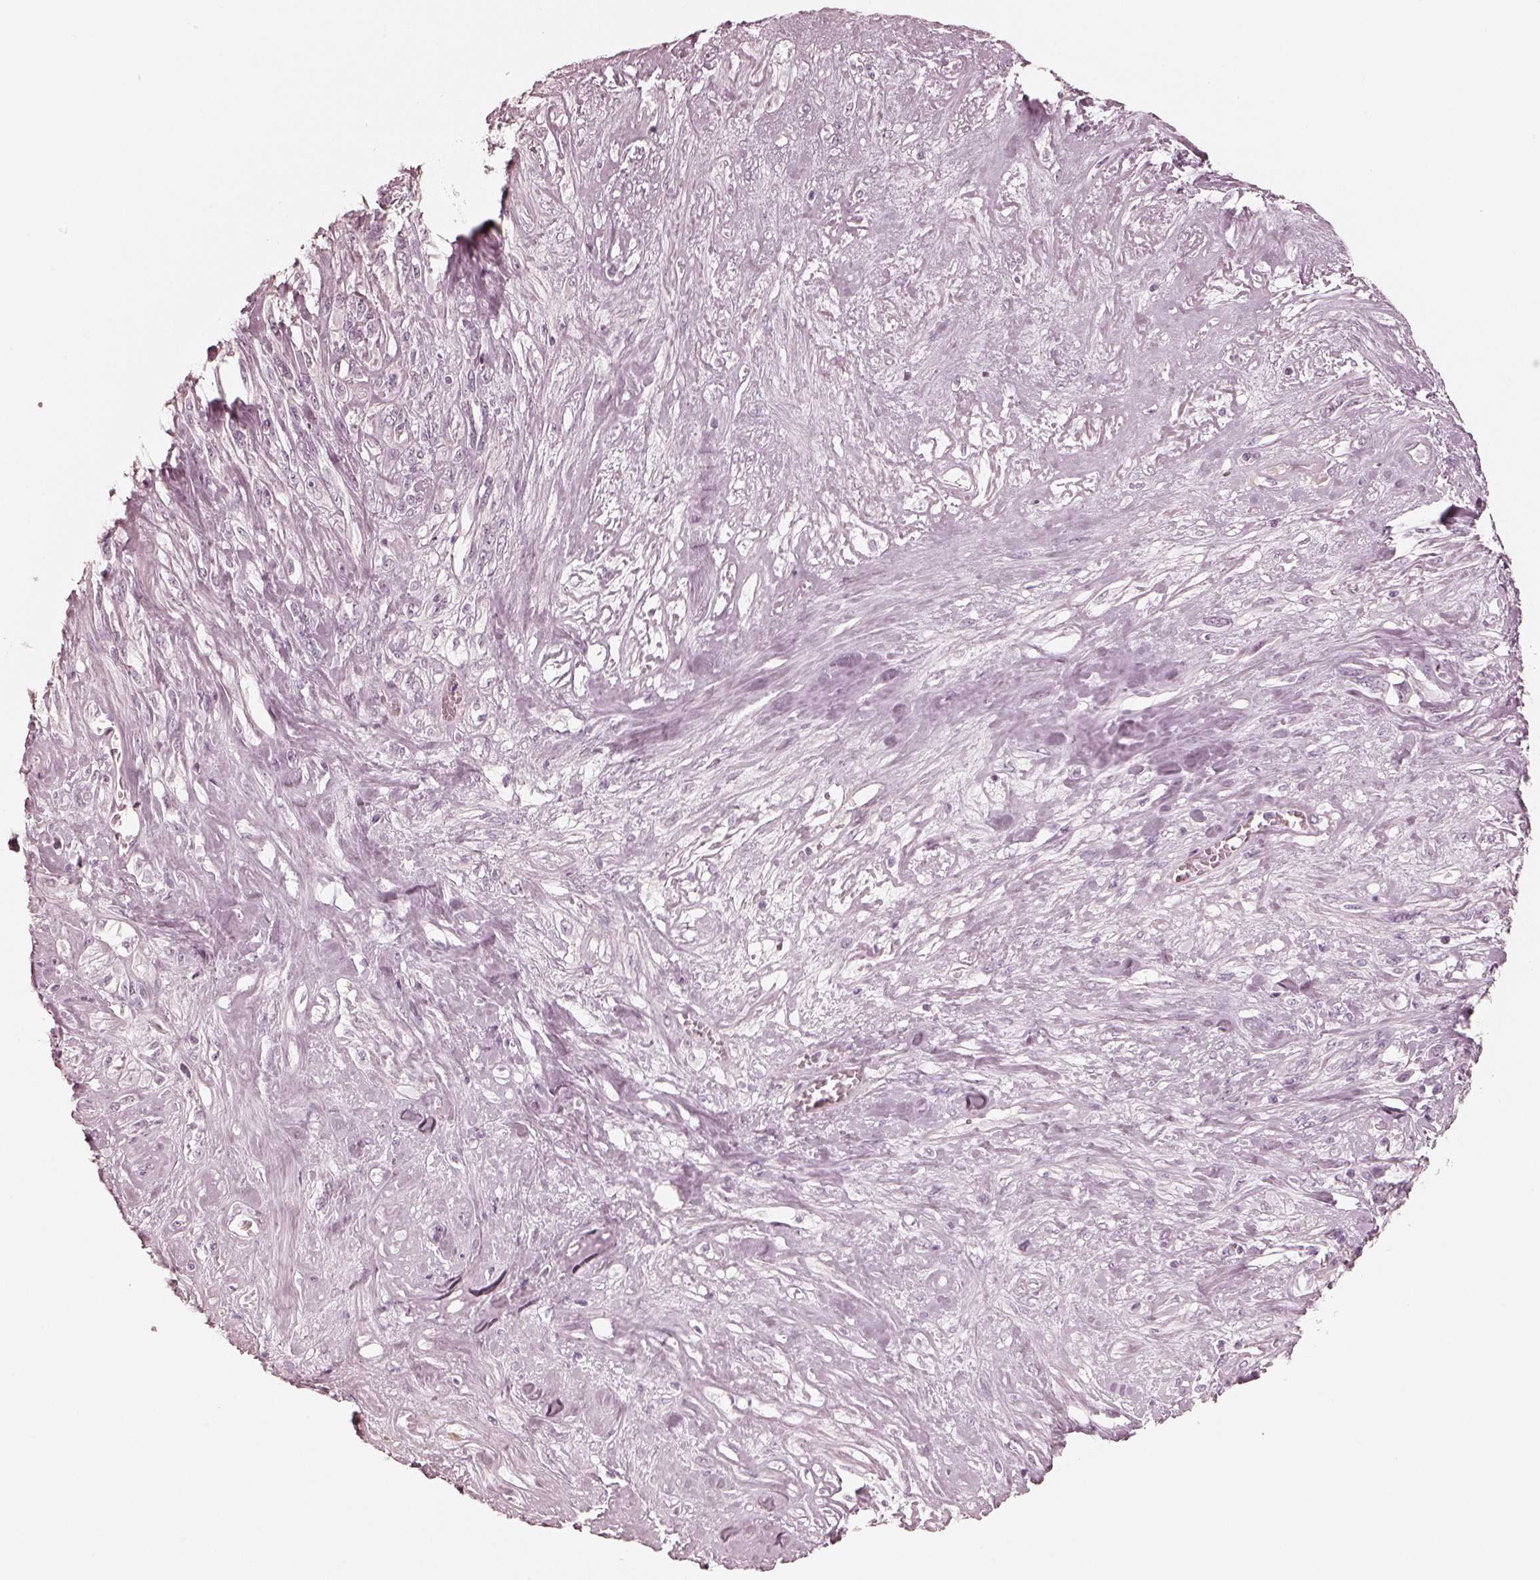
{"staining": {"intensity": "negative", "quantity": "none", "location": "none"}, "tissue": "melanoma", "cell_type": "Tumor cells", "image_type": "cancer", "snomed": [{"axis": "morphology", "description": "Malignant melanoma, NOS"}, {"axis": "topography", "description": "Skin"}], "caption": "This histopathology image is of melanoma stained with IHC to label a protein in brown with the nuclei are counter-stained blue. There is no expression in tumor cells.", "gene": "CALR3", "patient": {"sex": "female", "age": 91}}